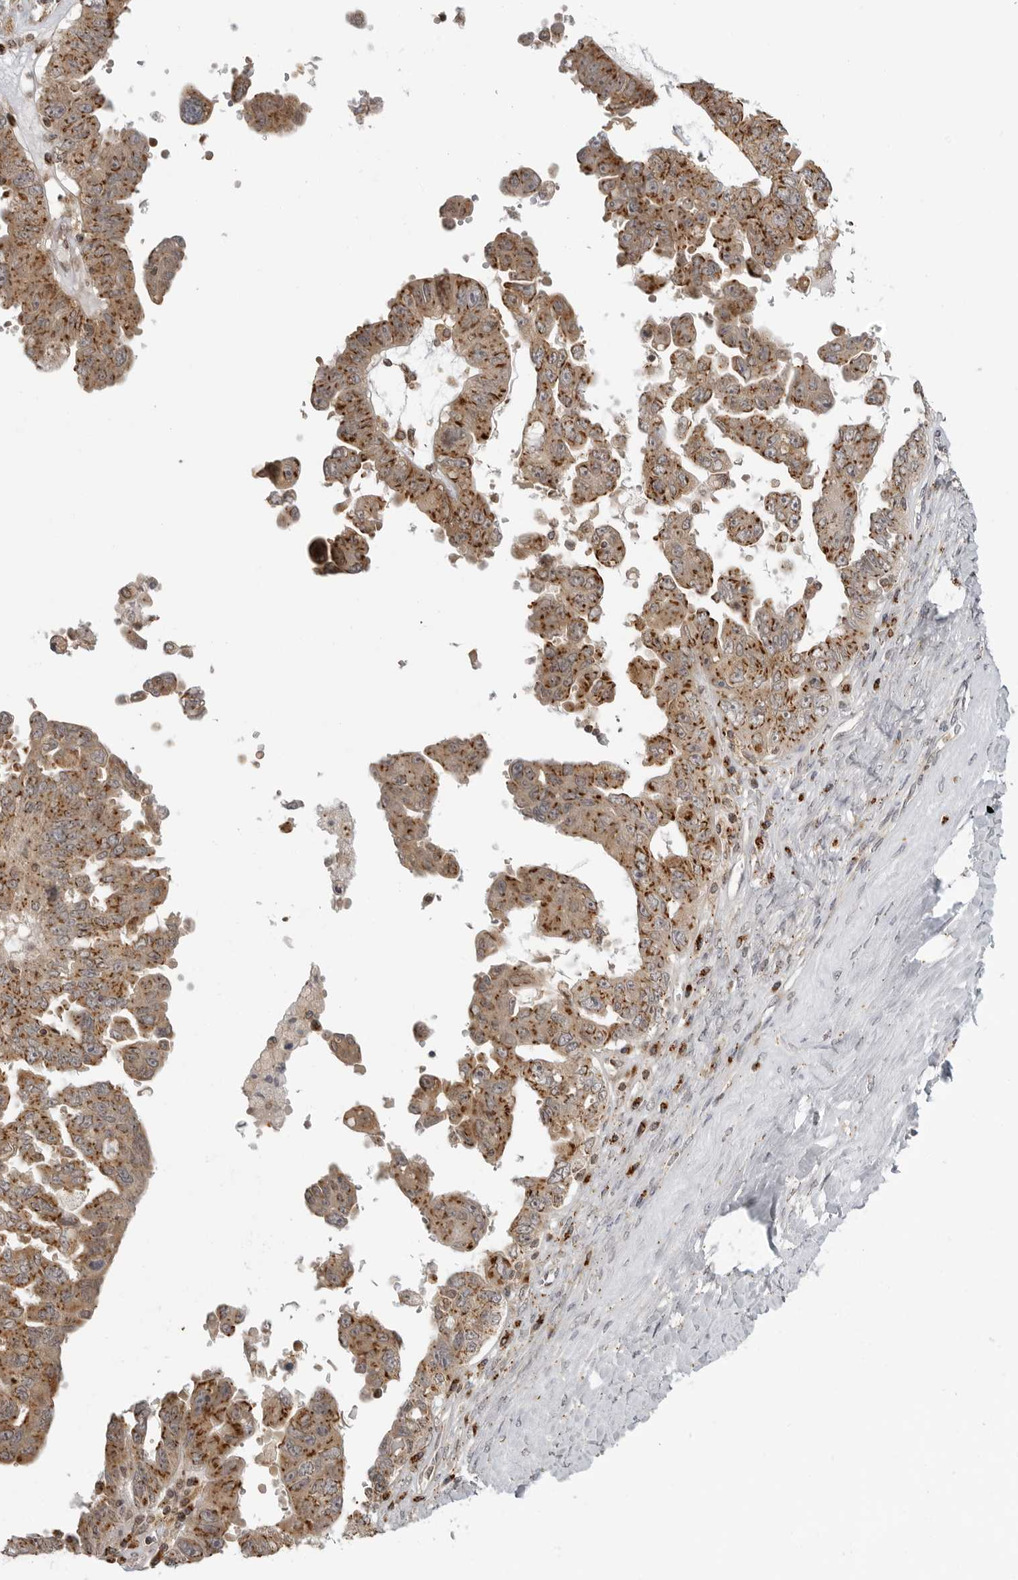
{"staining": {"intensity": "moderate", "quantity": ">75%", "location": "cytoplasmic/membranous"}, "tissue": "ovarian cancer", "cell_type": "Tumor cells", "image_type": "cancer", "snomed": [{"axis": "morphology", "description": "Carcinoma, endometroid"}, {"axis": "topography", "description": "Ovary"}], "caption": "Ovarian cancer (endometroid carcinoma) stained with a brown dye reveals moderate cytoplasmic/membranous positive positivity in approximately >75% of tumor cells.", "gene": "COPA", "patient": {"sex": "female", "age": 62}}